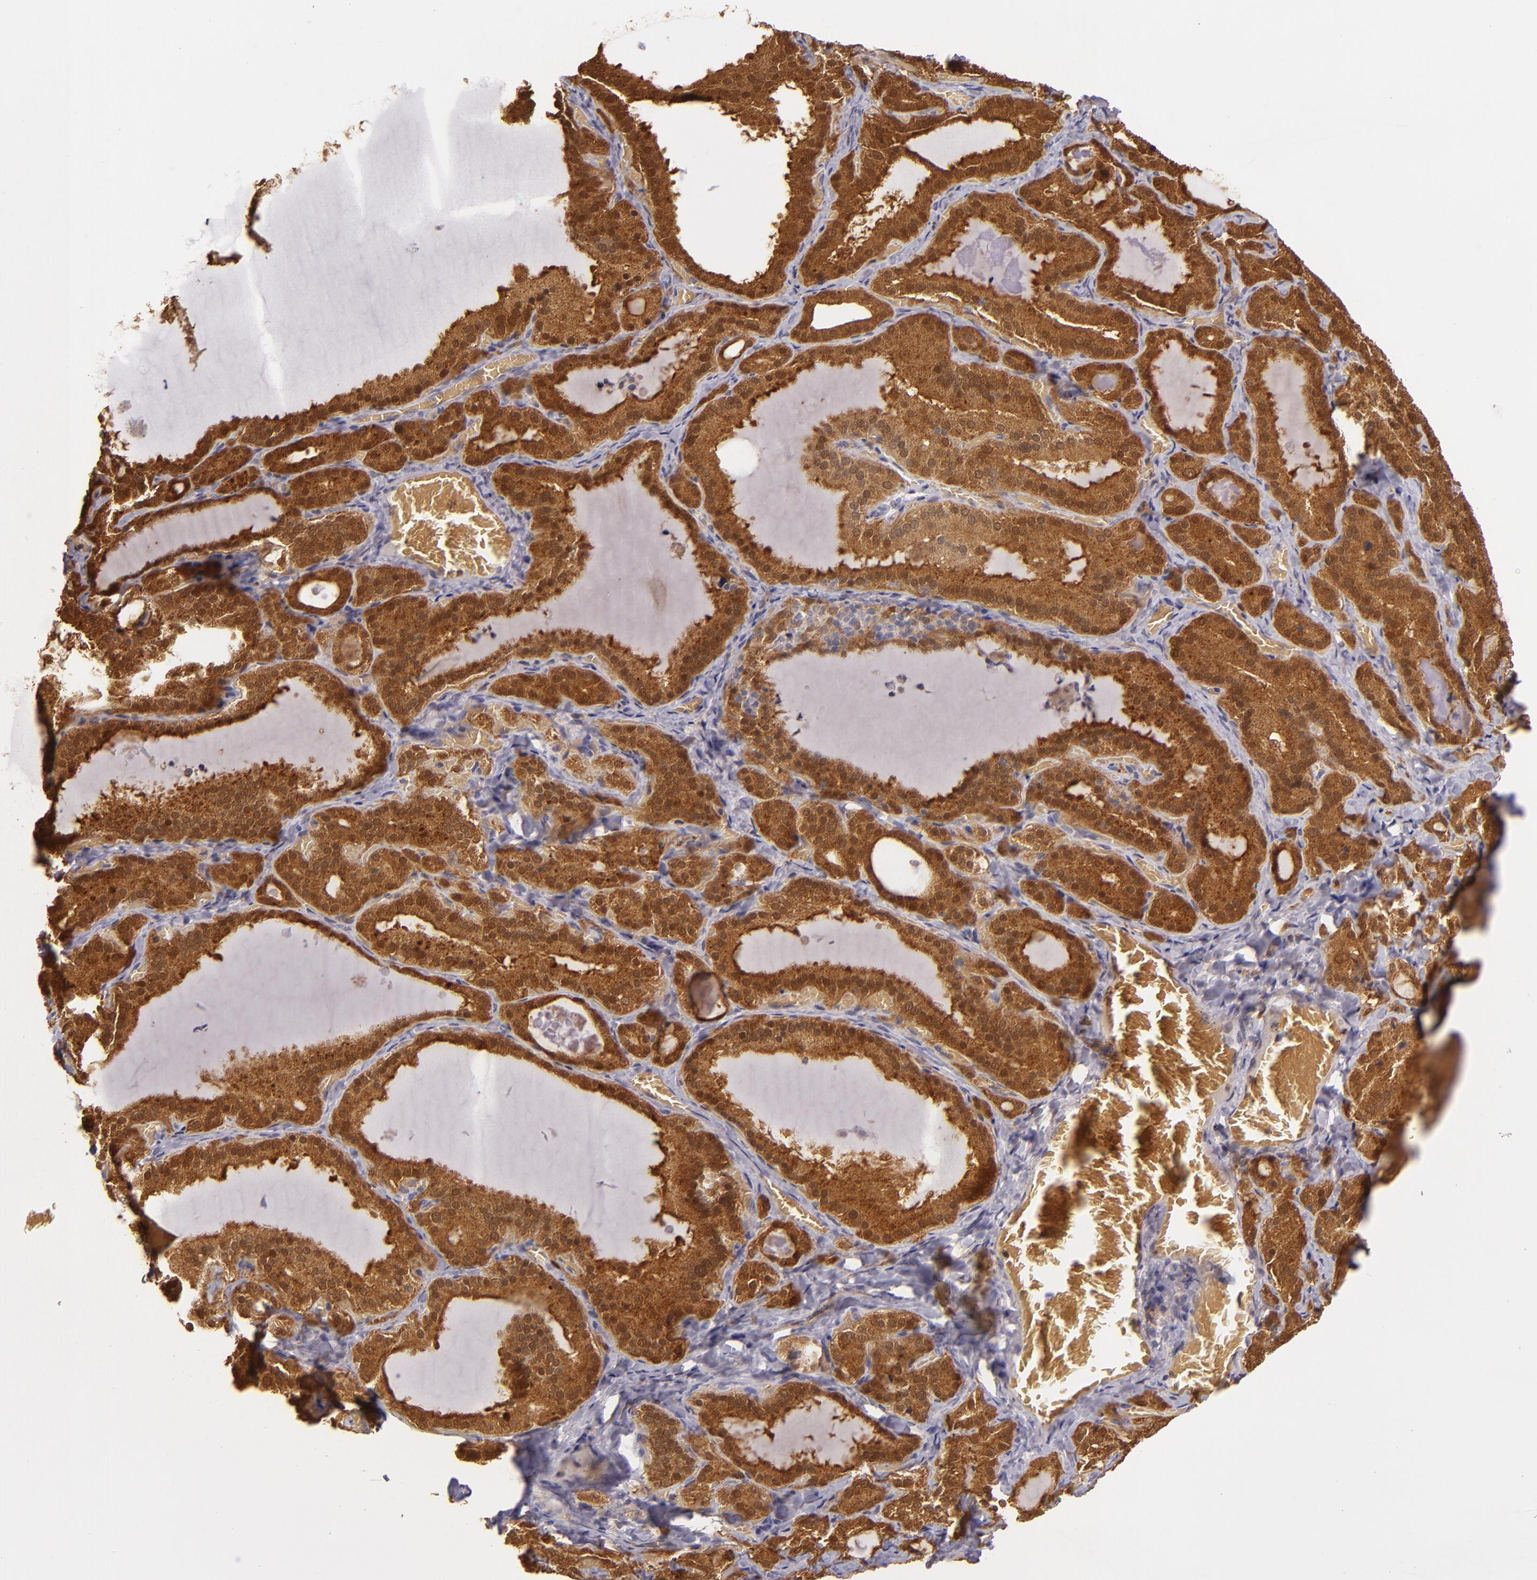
{"staining": {"intensity": "strong", "quantity": ">75%", "location": "cytoplasmic/membranous"}, "tissue": "thyroid gland", "cell_type": "Glandular cells", "image_type": "normal", "snomed": [{"axis": "morphology", "description": "Normal tissue, NOS"}, {"axis": "topography", "description": "Thyroid gland"}], "caption": "Protein analysis of benign thyroid gland exhibits strong cytoplasmic/membranous positivity in approximately >75% of glandular cells. The staining was performed using DAB to visualize the protein expression in brown, while the nuclei were stained in blue with hematoxylin (Magnification: 20x).", "gene": "FHIT", "patient": {"sex": "female", "age": 33}}